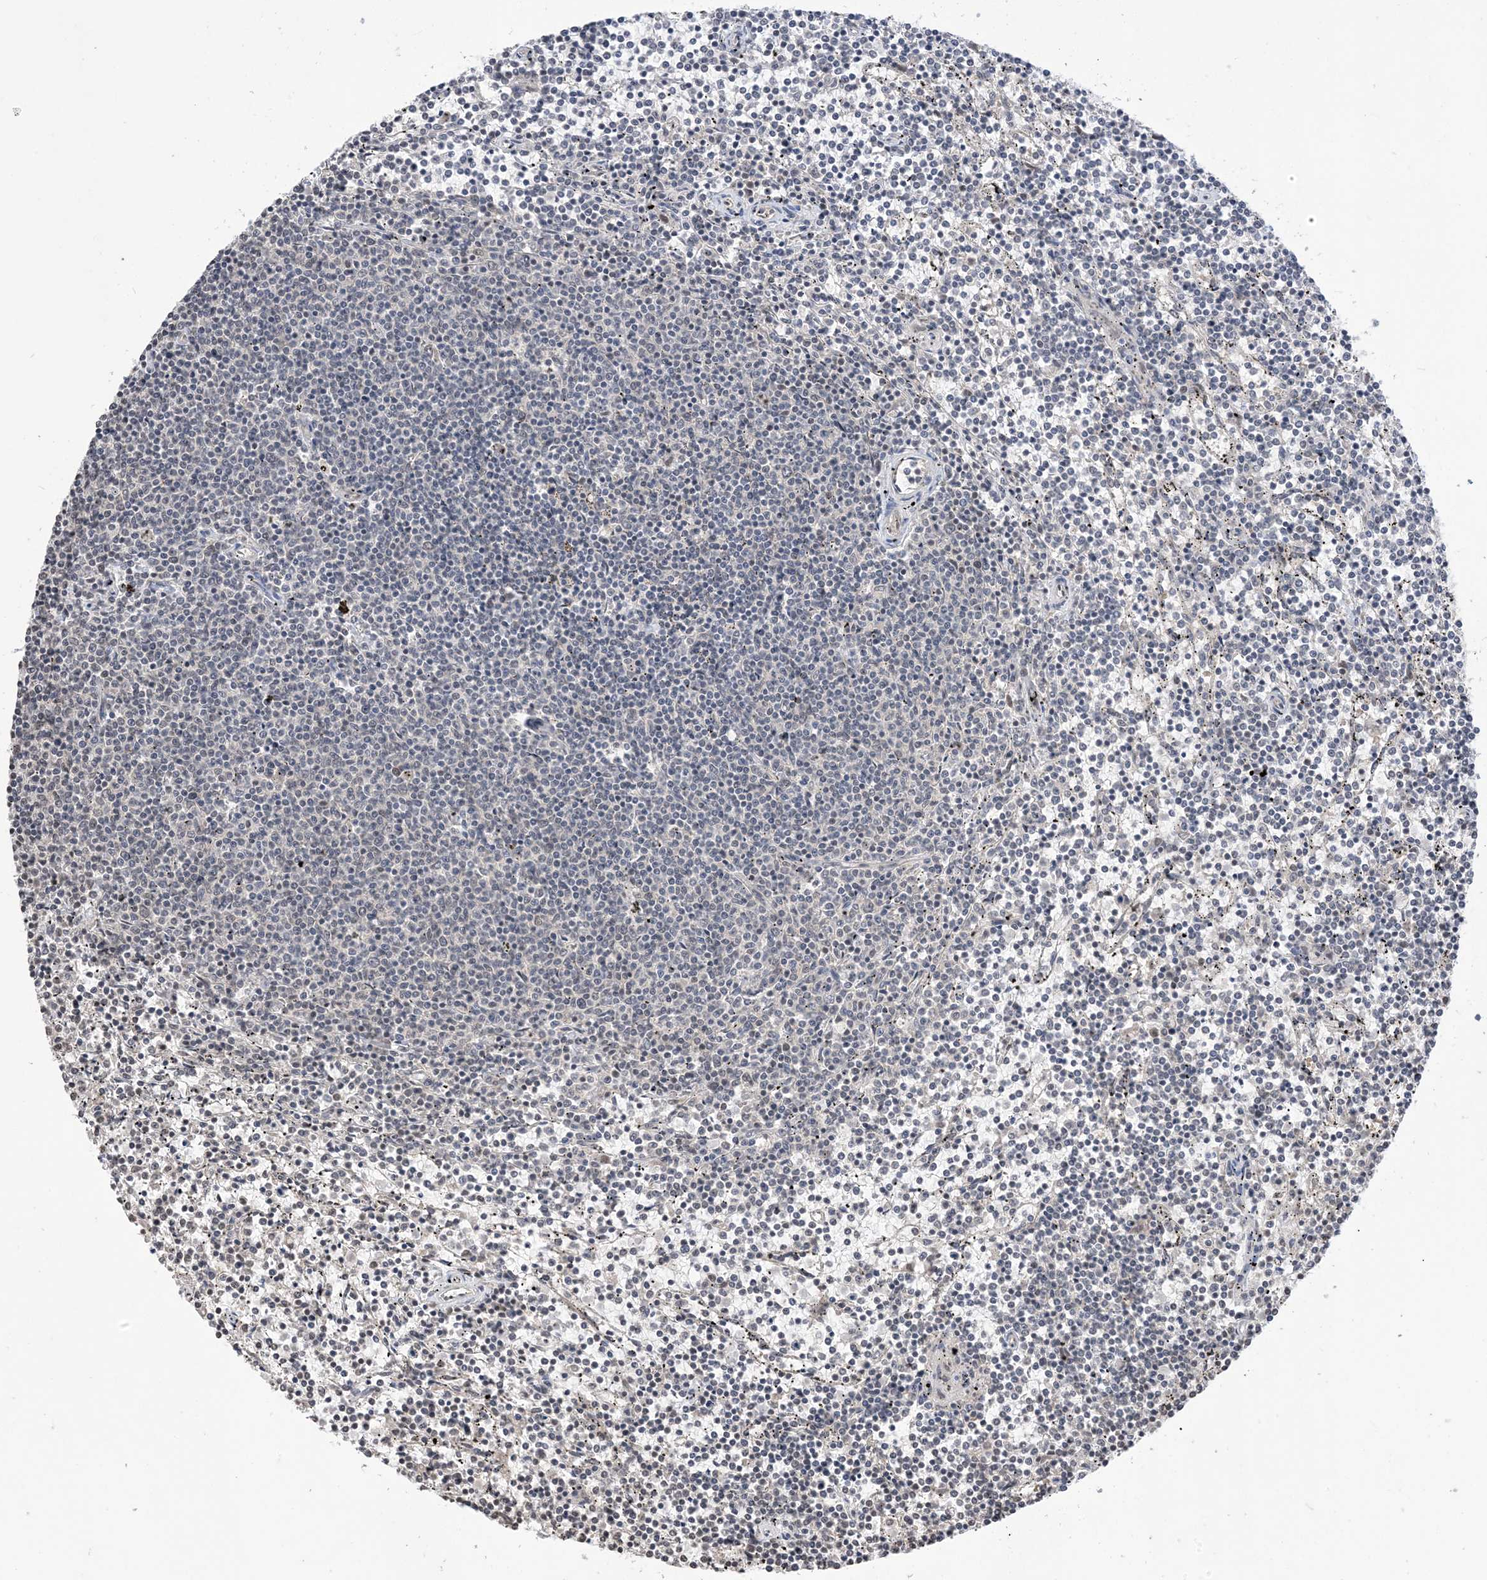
{"staining": {"intensity": "negative", "quantity": "none", "location": "none"}, "tissue": "lymphoma", "cell_type": "Tumor cells", "image_type": "cancer", "snomed": [{"axis": "morphology", "description": "Malignant lymphoma, non-Hodgkin's type, Low grade"}, {"axis": "topography", "description": "Spleen"}], "caption": "IHC of human malignant lymphoma, non-Hodgkin's type (low-grade) exhibits no positivity in tumor cells.", "gene": "RANBP9", "patient": {"sex": "female", "age": 50}}